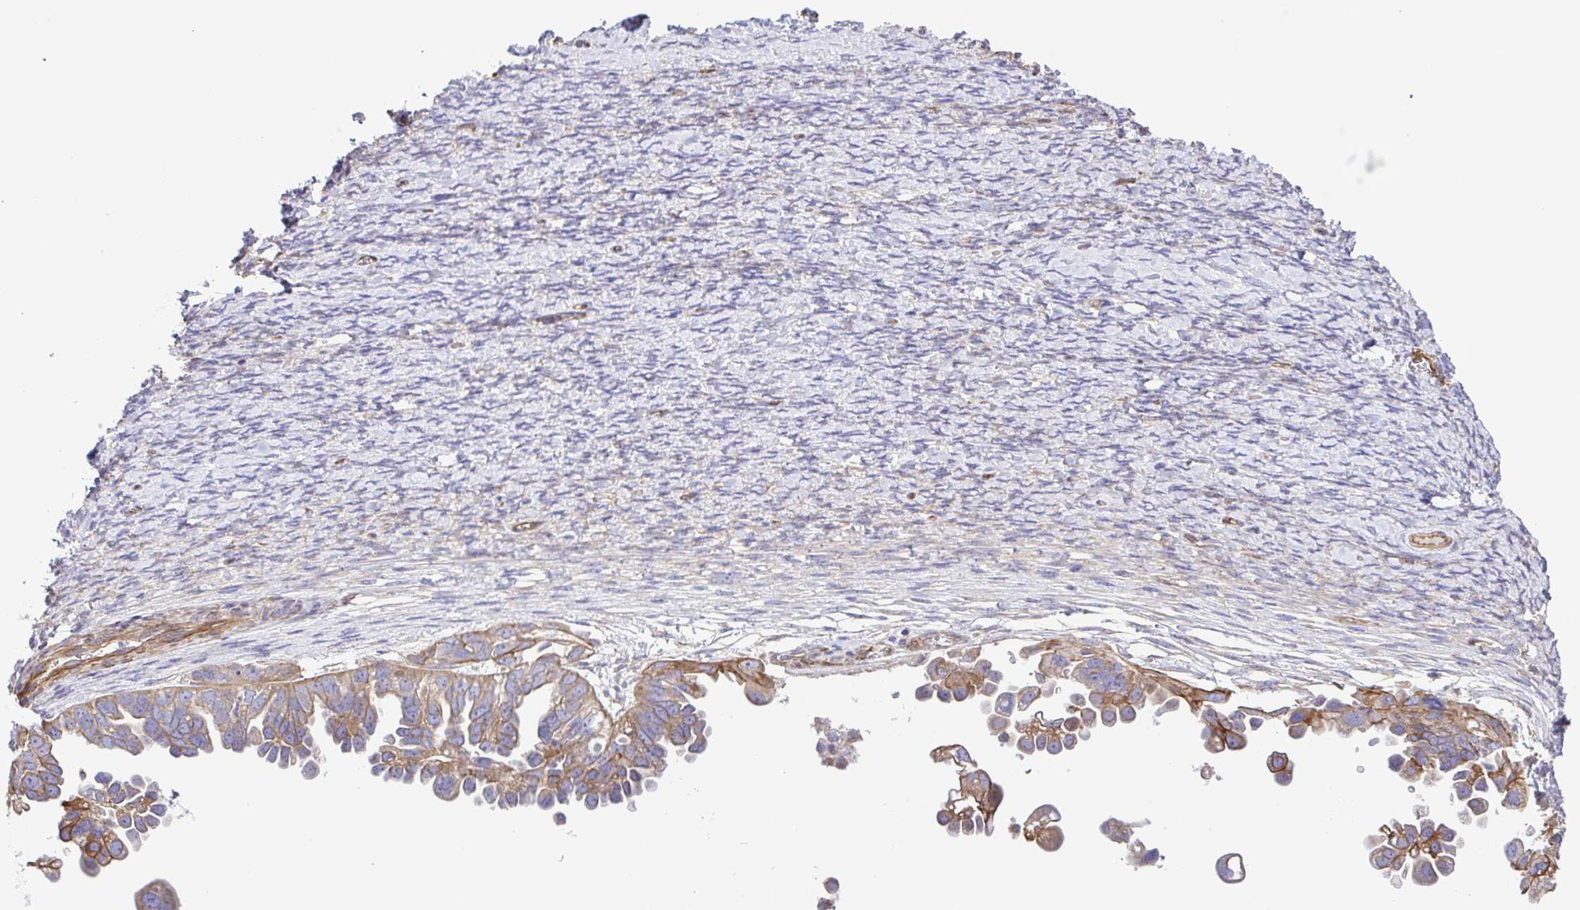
{"staining": {"intensity": "weak", "quantity": "25%-75%", "location": "cytoplasmic/membranous"}, "tissue": "ovarian cancer", "cell_type": "Tumor cells", "image_type": "cancer", "snomed": [{"axis": "morphology", "description": "Cystadenocarcinoma, serous, NOS"}, {"axis": "topography", "description": "Ovary"}], "caption": "This image shows IHC staining of human serous cystadenocarcinoma (ovarian), with low weak cytoplasmic/membranous staining in about 25%-75% of tumor cells.", "gene": "FLT1", "patient": {"sex": "female", "age": 53}}